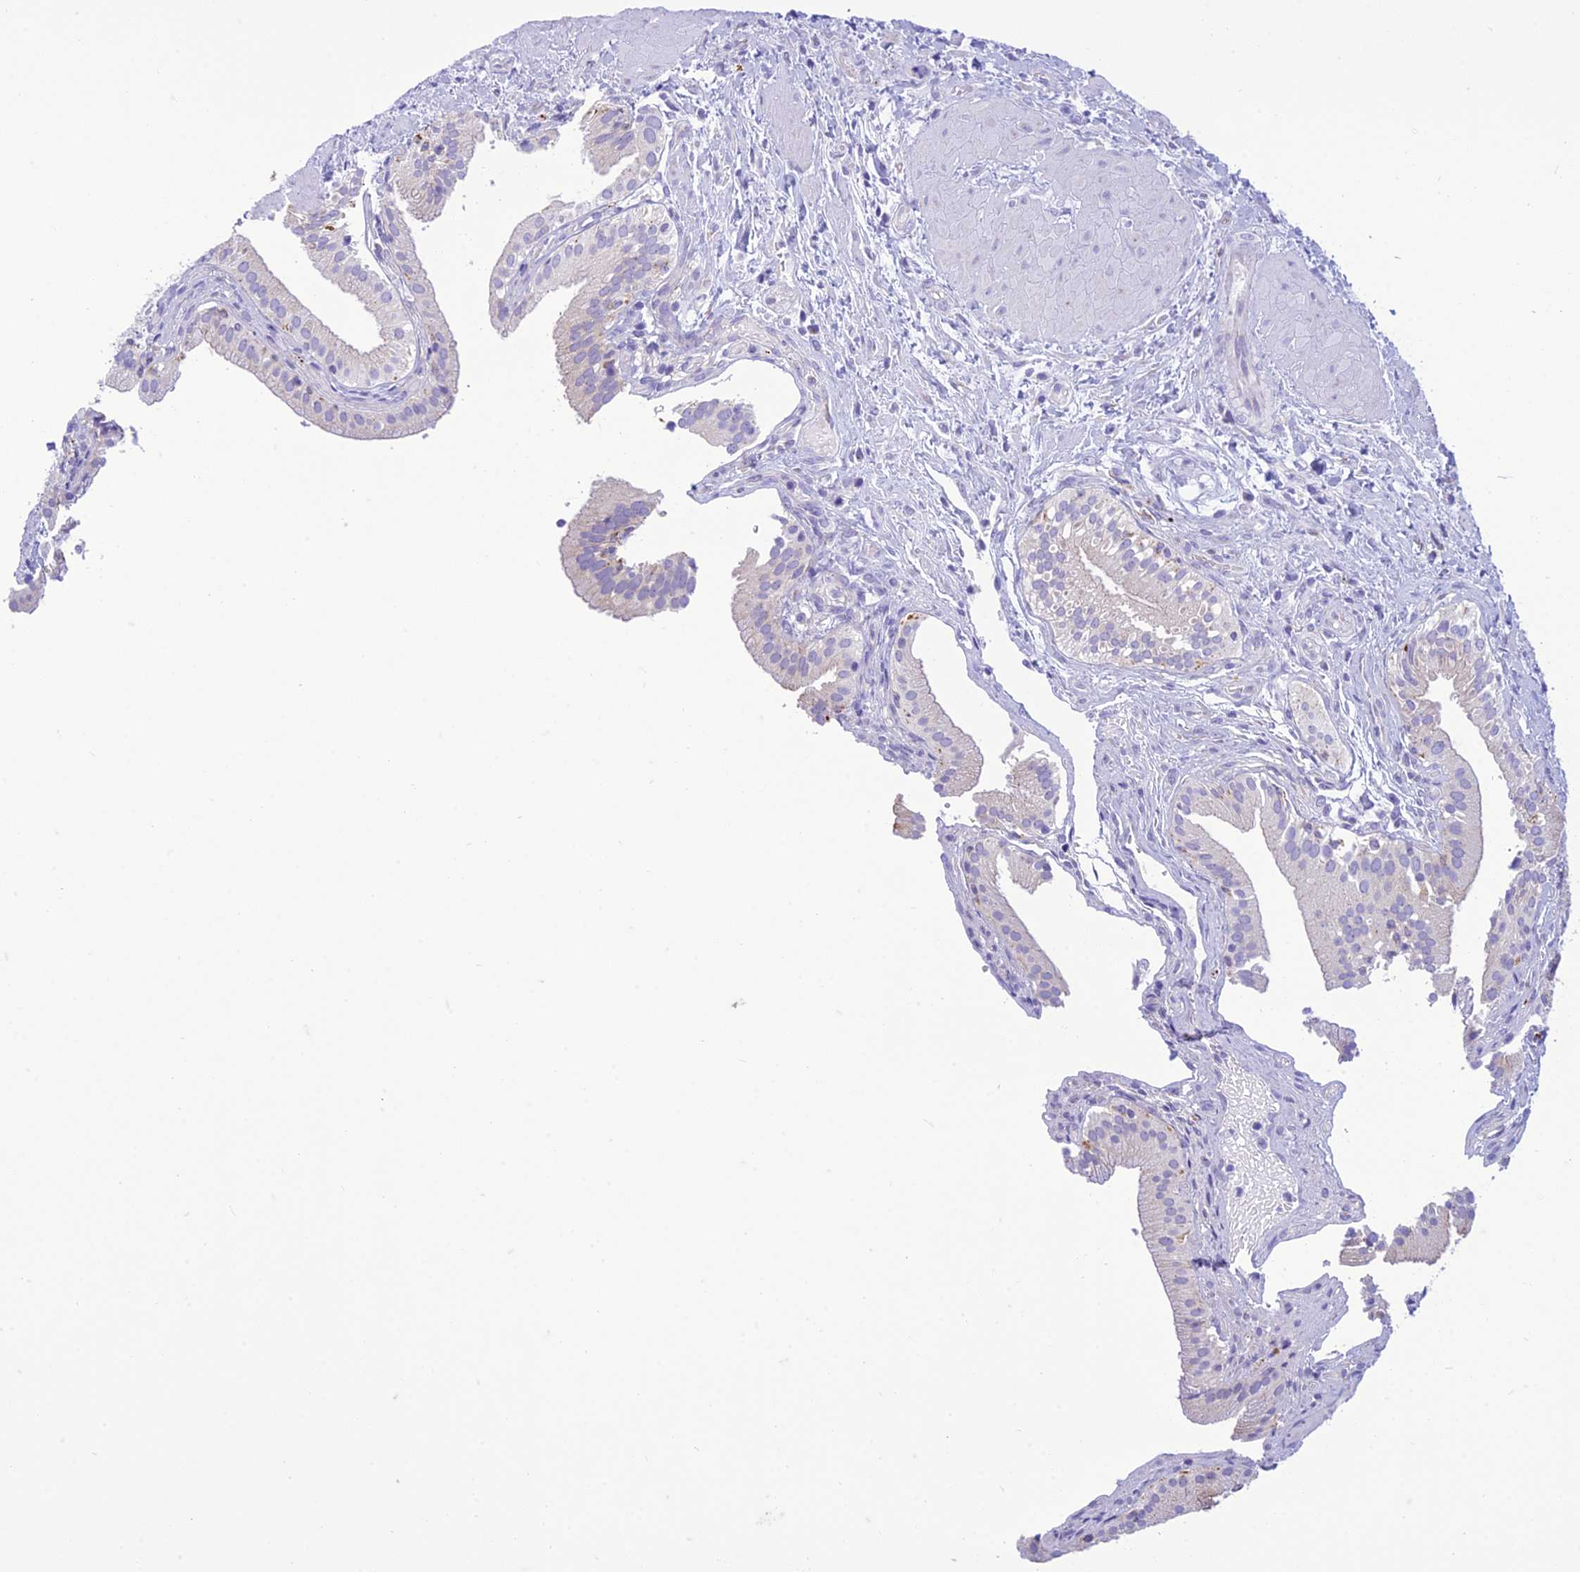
{"staining": {"intensity": "negative", "quantity": "none", "location": "none"}, "tissue": "gallbladder", "cell_type": "Glandular cells", "image_type": "normal", "snomed": [{"axis": "morphology", "description": "Normal tissue, NOS"}, {"axis": "topography", "description": "Gallbladder"}], "caption": "Image shows no significant protein positivity in glandular cells of normal gallbladder.", "gene": "DHDH", "patient": {"sex": "male", "age": 24}}